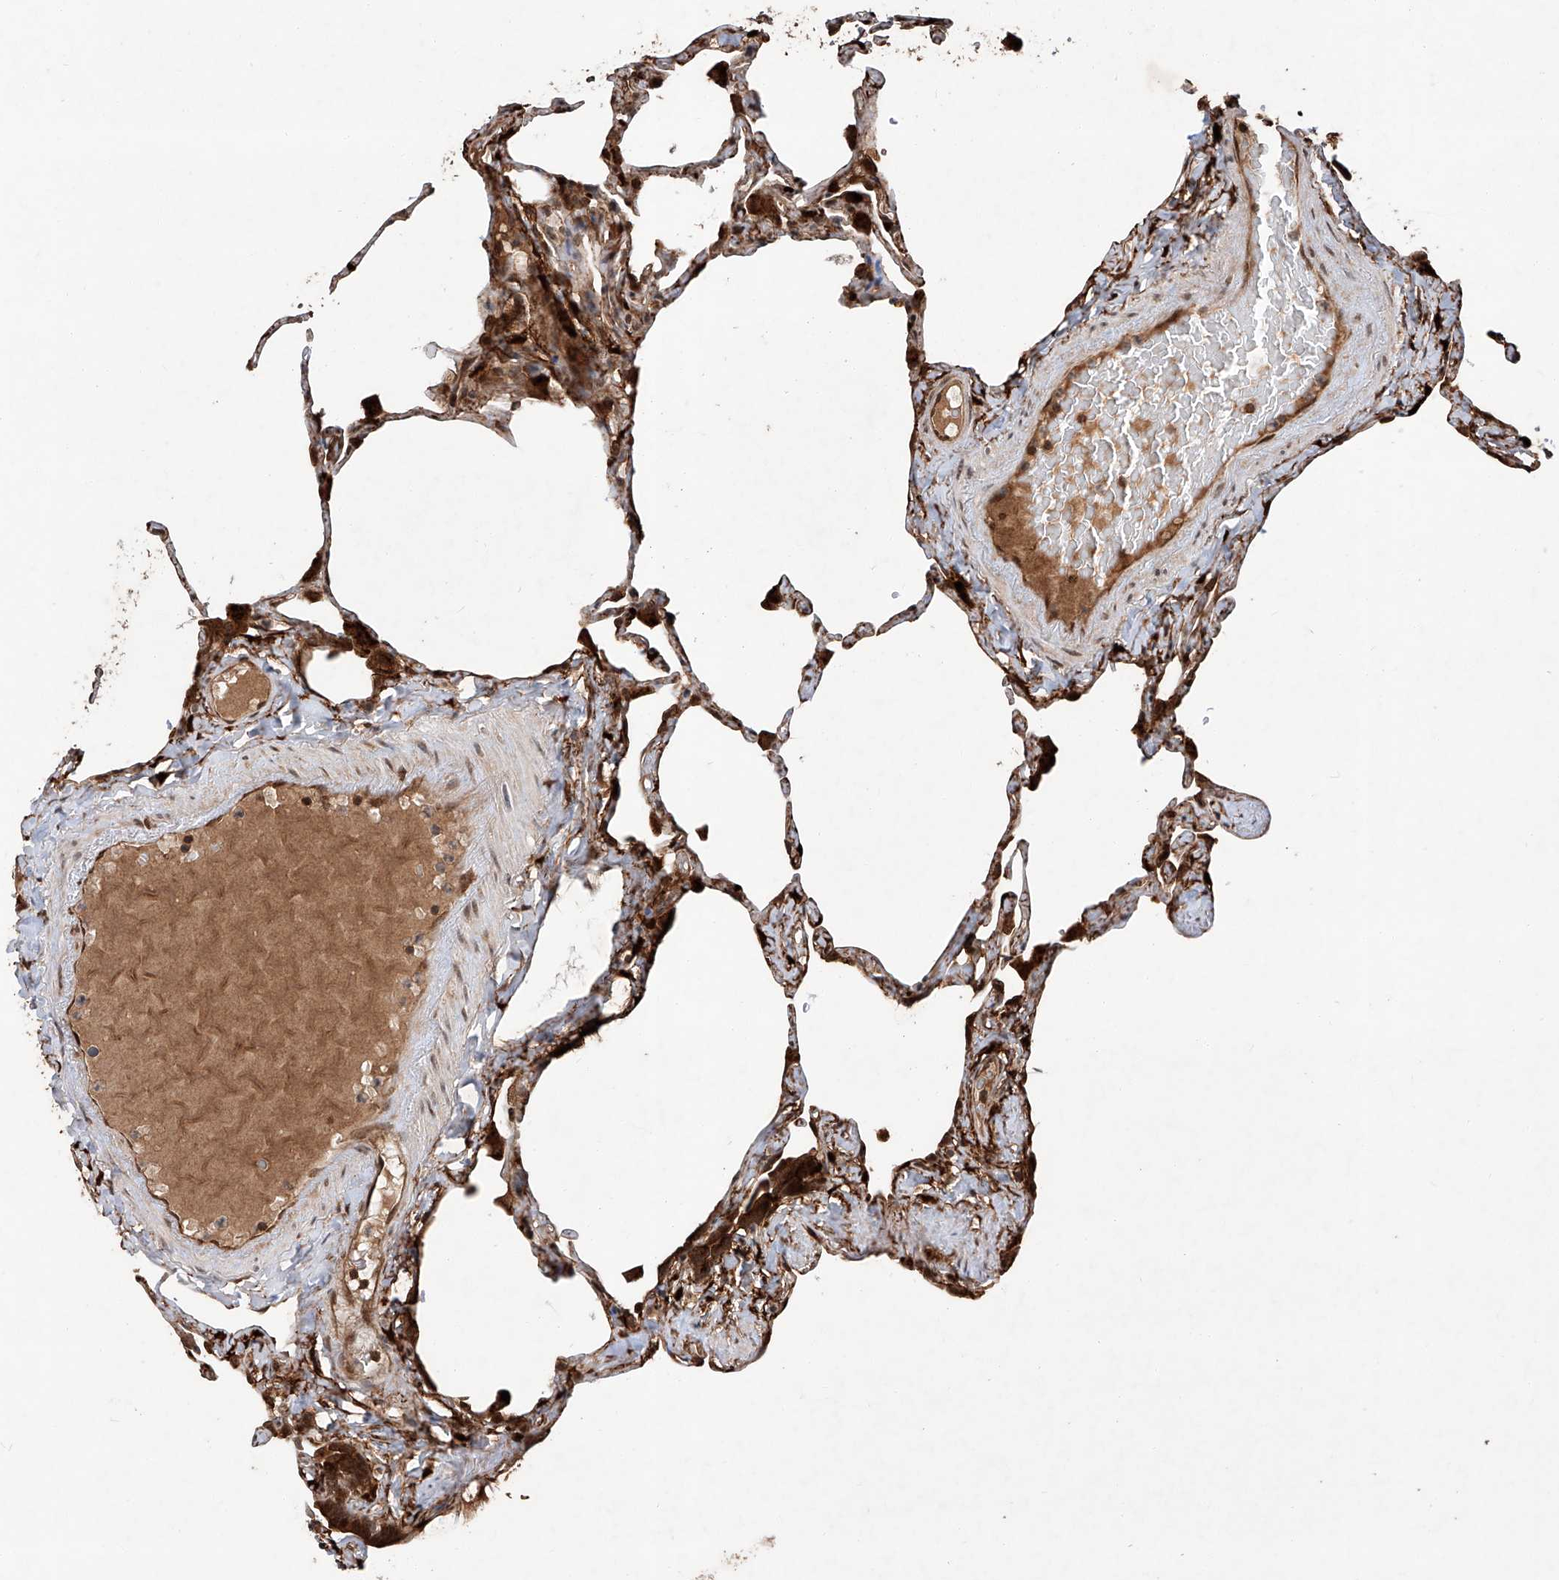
{"staining": {"intensity": "strong", "quantity": ">75%", "location": "cytoplasmic/membranous"}, "tissue": "lung", "cell_type": "Alveolar cells", "image_type": "normal", "snomed": [{"axis": "morphology", "description": "Normal tissue, NOS"}, {"axis": "topography", "description": "Lung"}], "caption": "Brown immunohistochemical staining in normal lung shows strong cytoplasmic/membranous positivity in approximately >75% of alveolar cells. Using DAB (3,3'-diaminobenzidine) (brown) and hematoxylin (blue) stains, captured at high magnification using brightfield microscopy.", "gene": "ZFP28", "patient": {"sex": "male", "age": 65}}